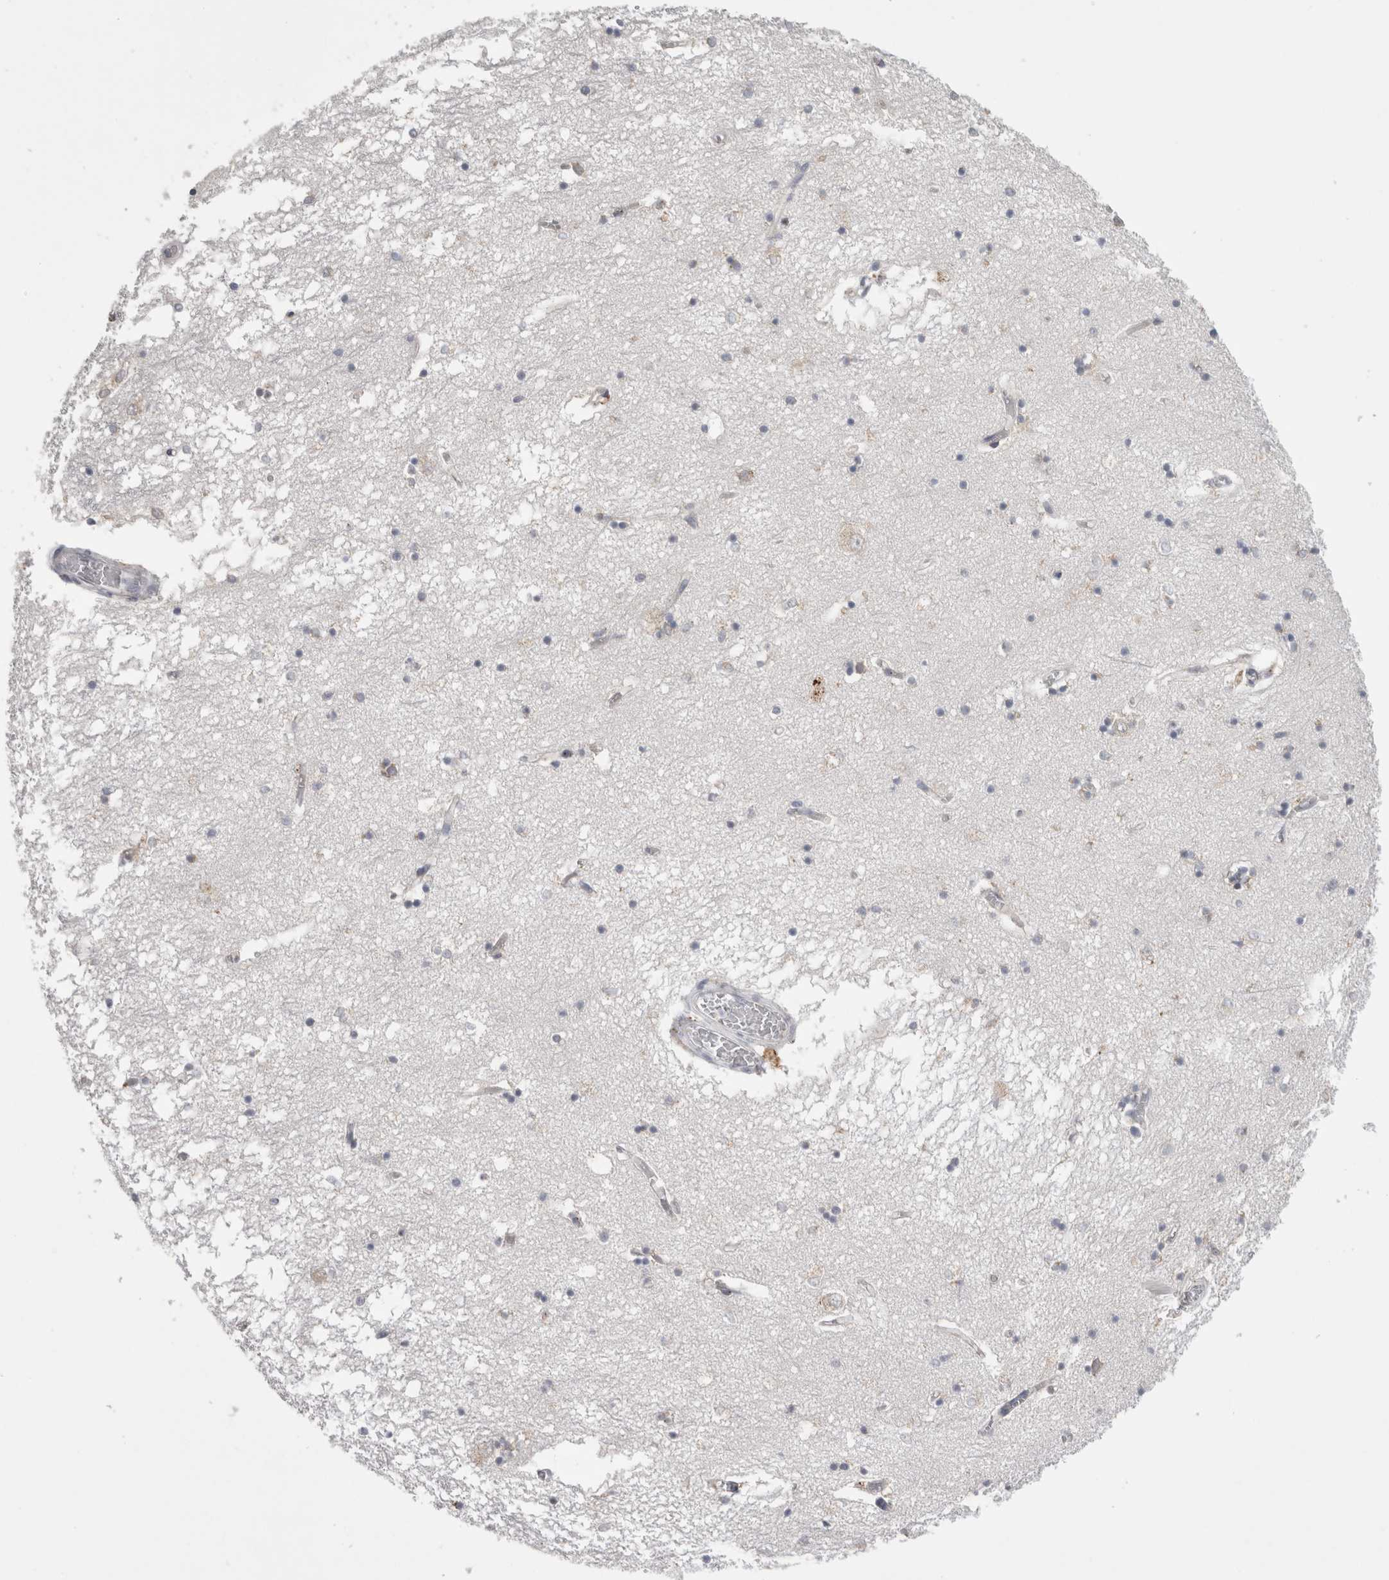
{"staining": {"intensity": "negative", "quantity": "none", "location": "none"}, "tissue": "hippocampus", "cell_type": "Glial cells", "image_type": "normal", "snomed": [{"axis": "morphology", "description": "Normal tissue, NOS"}, {"axis": "topography", "description": "Hippocampus"}], "caption": "Immunohistochemical staining of benign human hippocampus shows no significant staining in glial cells. (Immunohistochemistry (ihc), brightfield microscopy, high magnification).", "gene": "ZNF341", "patient": {"sex": "male", "age": 70}}